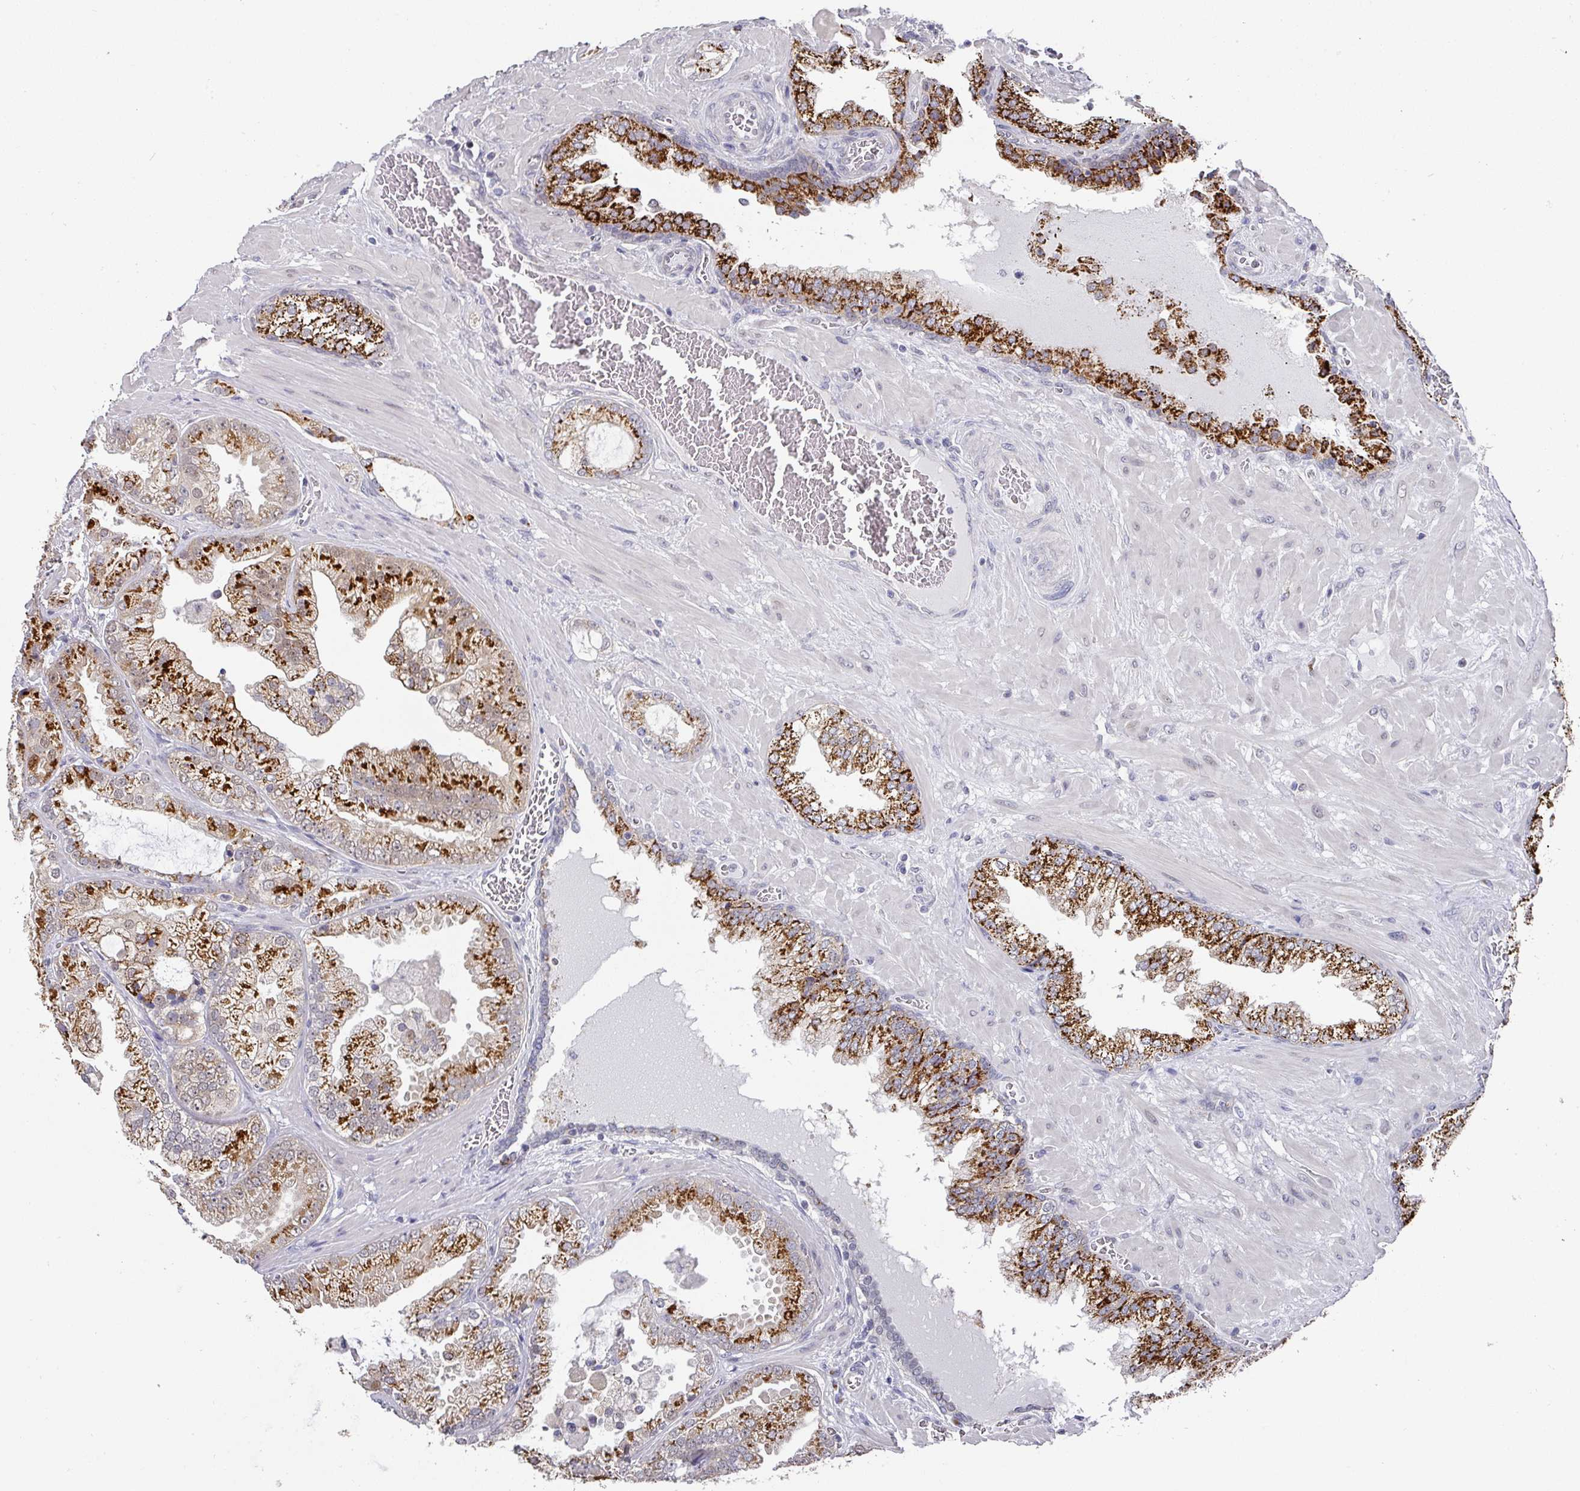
{"staining": {"intensity": "strong", "quantity": ">75%", "location": "cytoplasmic/membranous"}, "tissue": "prostate cancer", "cell_type": "Tumor cells", "image_type": "cancer", "snomed": [{"axis": "morphology", "description": "Adenocarcinoma, Low grade"}, {"axis": "topography", "description": "Prostate"}], "caption": "The immunohistochemical stain labels strong cytoplasmic/membranous positivity in tumor cells of low-grade adenocarcinoma (prostate) tissue.", "gene": "C18orf25", "patient": {"sex": "male", "age": 57}}